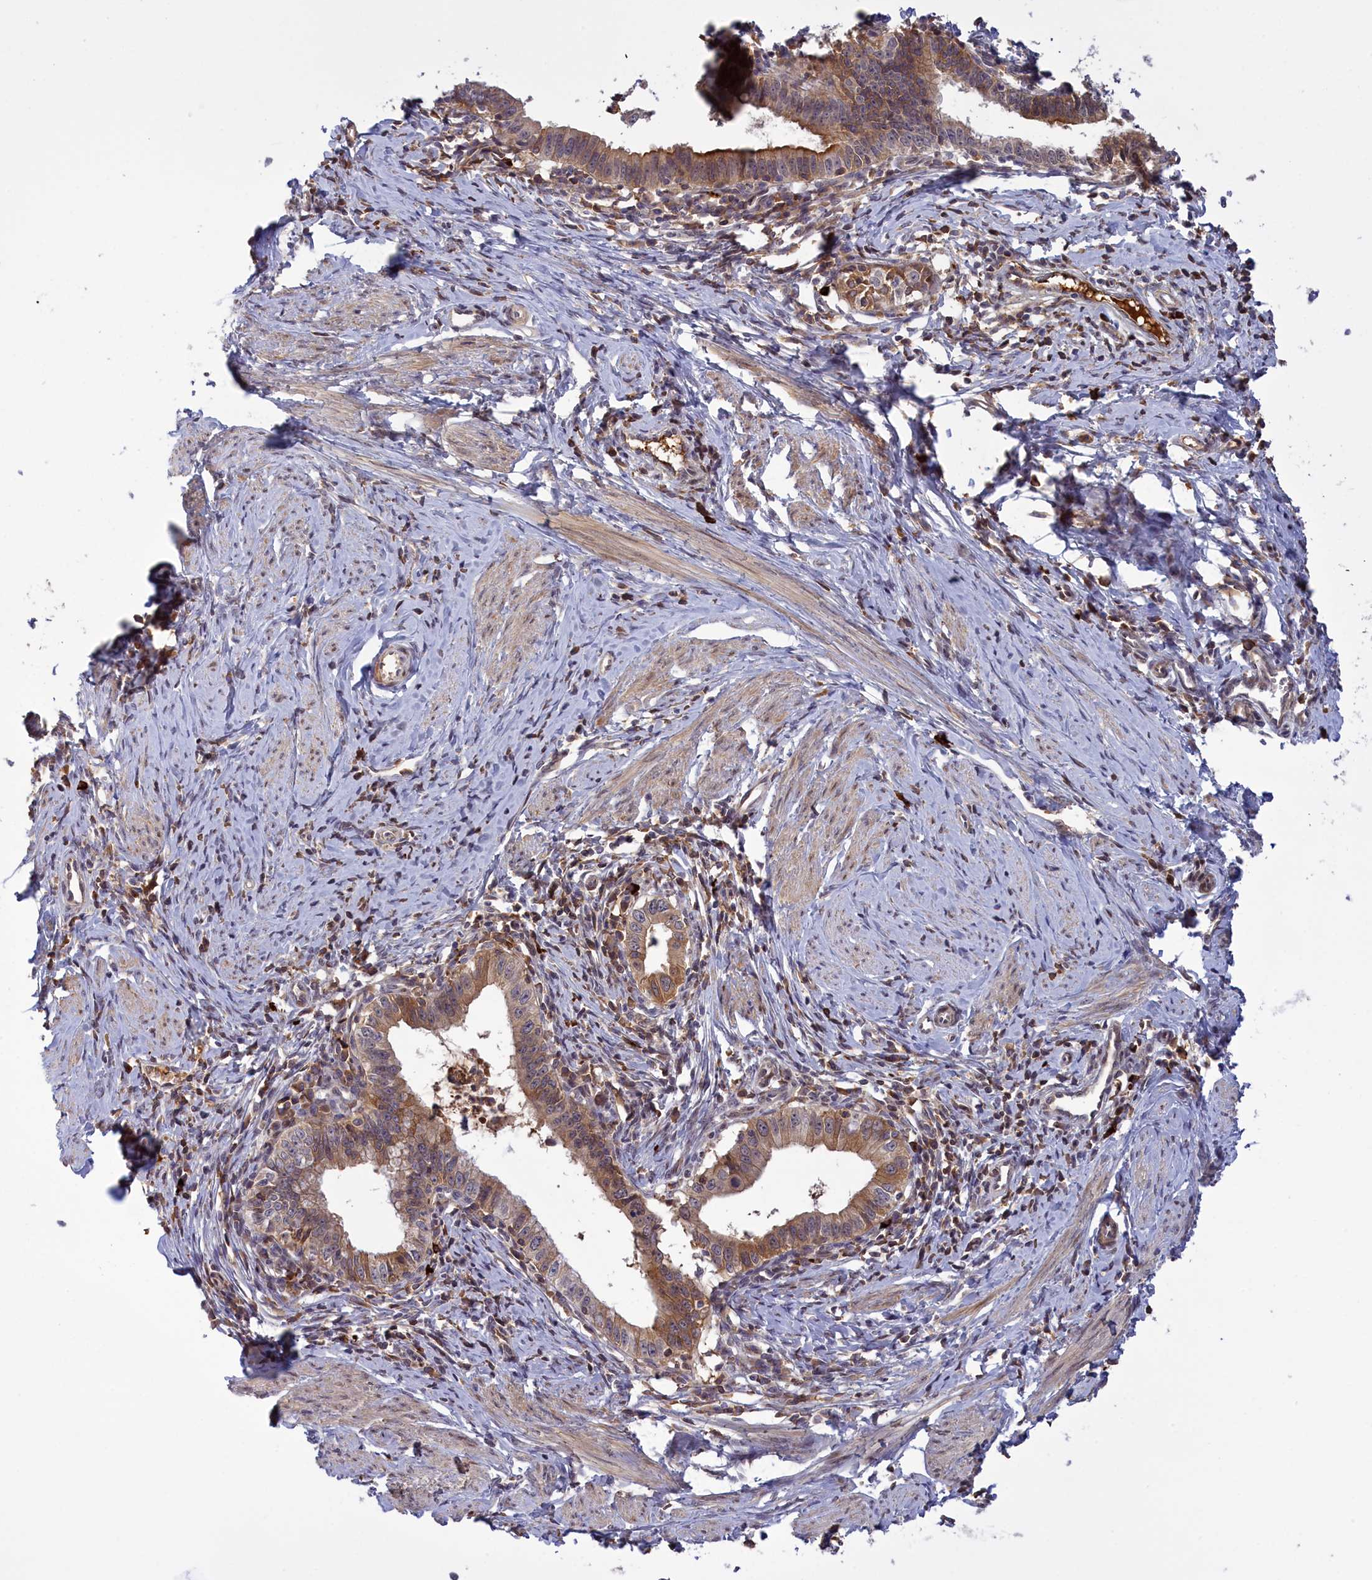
{"staining": {"intensity": "moderate", "quantity": "25%-75%", "location": "cytoplasmic/membranous"}, "tissue": "cervical cancer", "cell_type": "Tumor cells", "image_type": "cancer", "snomed": [{"axis": "morphology", "description": "Adenocarcinoma, NOS"}, {"axis": "topography", "description": "Cervix"}], "caption": "A medium amount of moderate cytoplasmic/membranous positivity is appreciated in approximately 25%-75% of tumor cells in cervical cancer tissue.", "gene": "RRAD", "patient": {"sex": "female", "age": 36}}